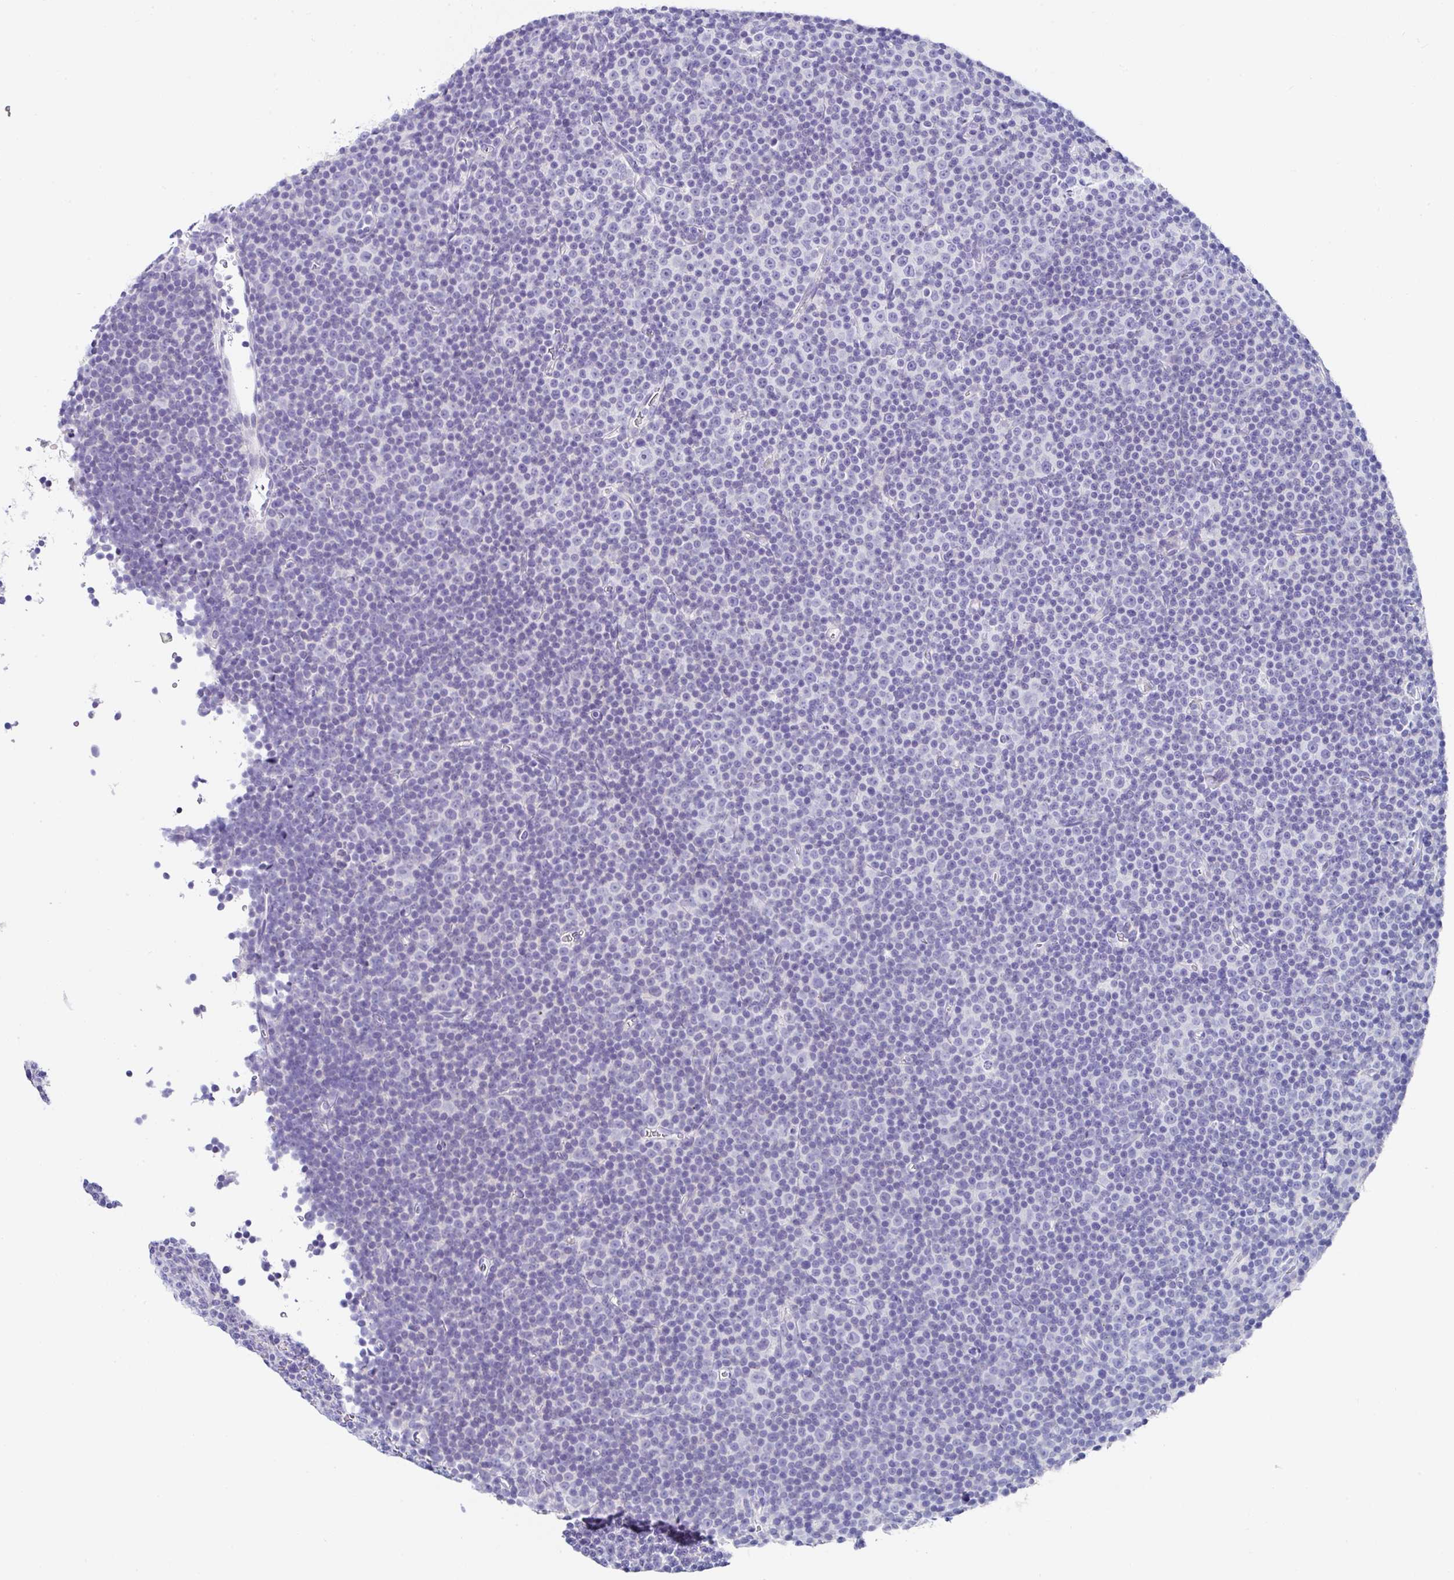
{"staining": {"intensity": "negative", "quantity": "none", "location": "none"}, "tissue": "lymphoma", "cell_type": "Tumor cells", "image_type": "cancer", "snomed": [{"axis": "morphology", "description": "Malignant lymphoma, non-Hodgkin's type, Low grade"}, {"axis": "topography", "description": "Lymph node"}], "caption": "Immunohistochemistry (IHC) micrograph of human lymphoma stained for a protein (brown), which reveals no staining in tumor cells. (Stains: DAB immunohistochemistry with hematoxylin counter stain, Microscopy: brightfield microscopy at high magnification).", "gene": "UGT3A1", "patient": {"sex": "female", "age": 67}}